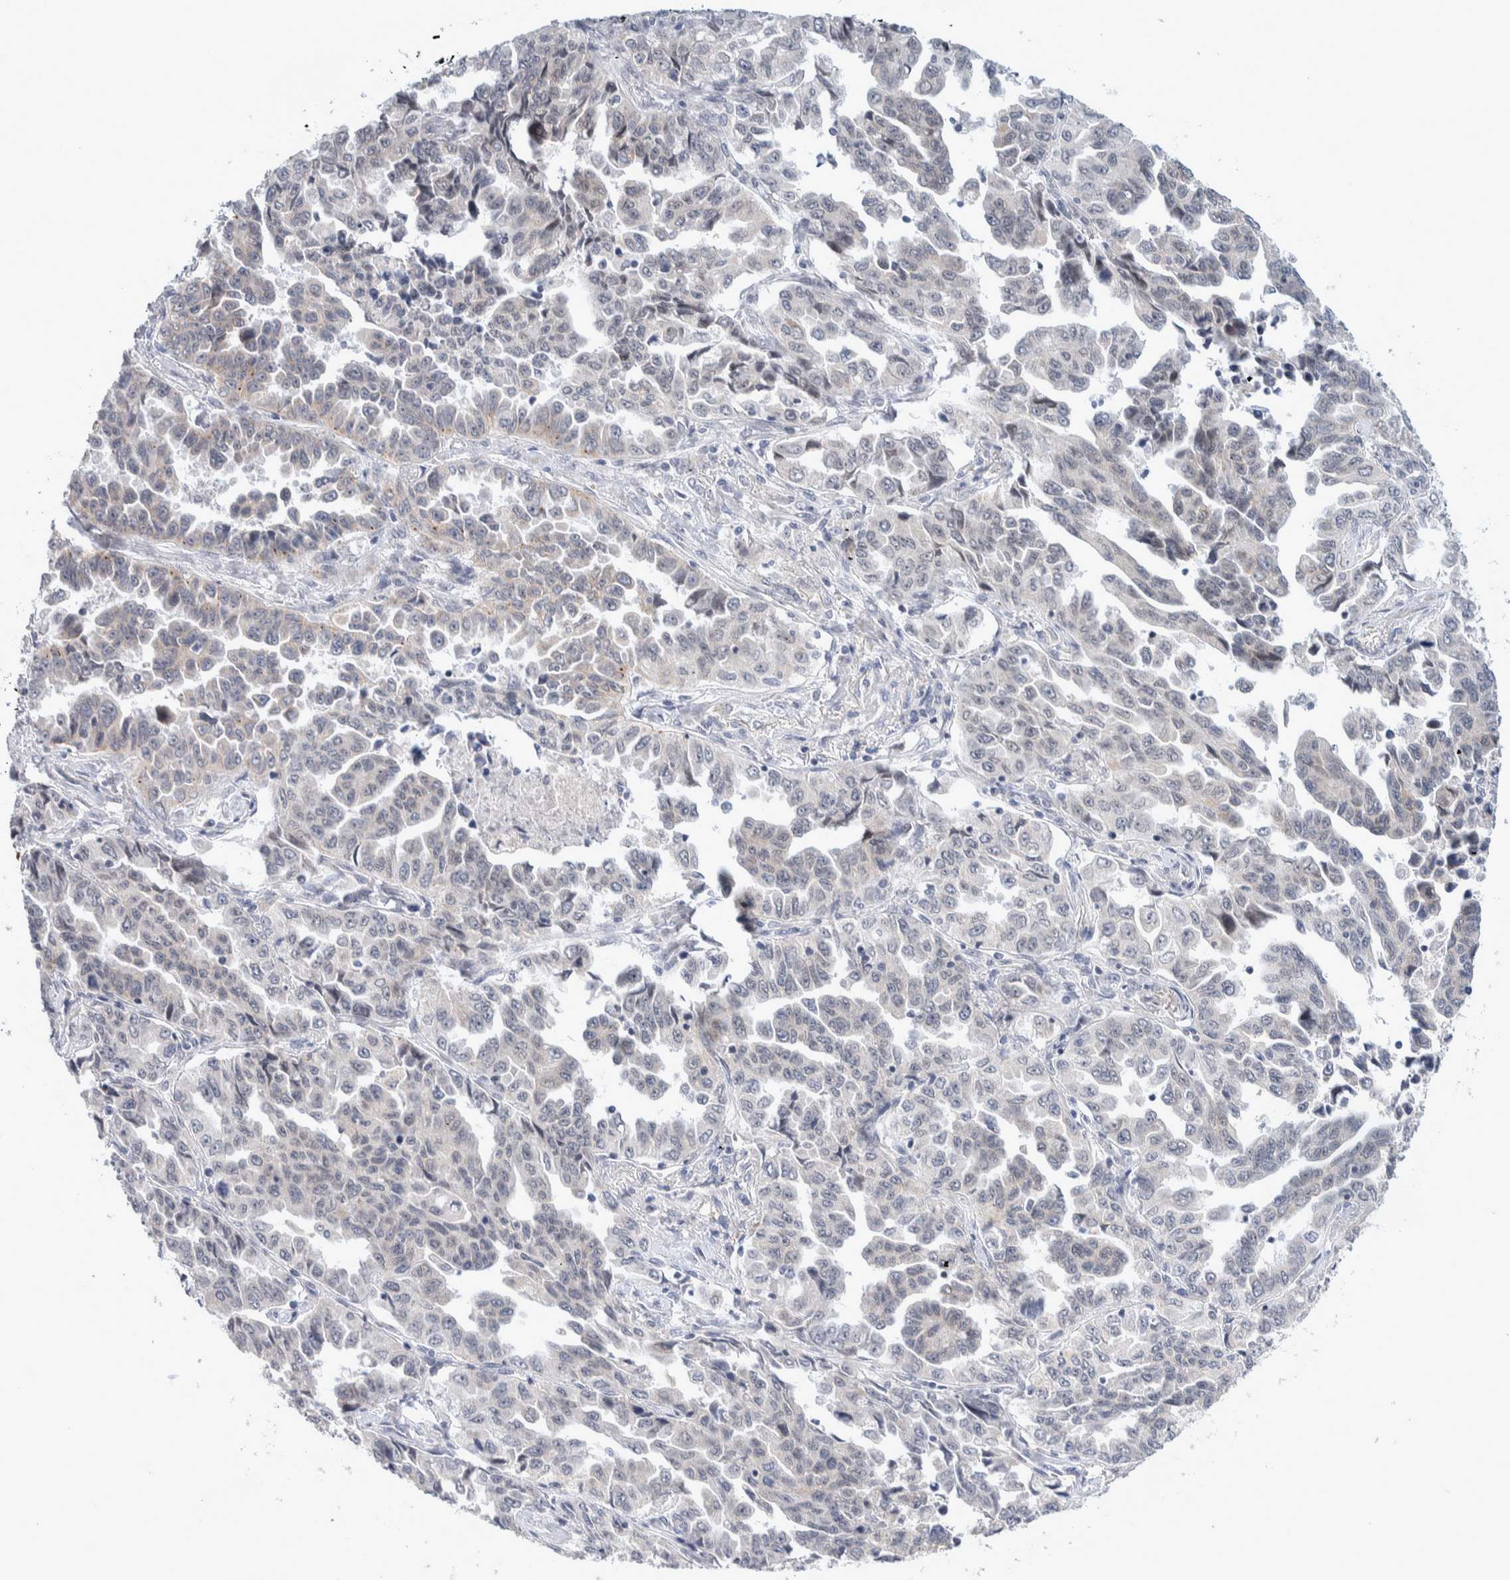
{"staining": {"intensity": "negative", "quantity": "none", "location": "none"}, "tissue": "lung cancer", "cell_type": "Tumor cells", "image_type": "cancer", "snomed": [{"axis": "morphology", "description": "Adenocarcinoma, NOS"}, {"axis": "topography", "description": "Lung"}], "caption": "This is an immunohistochemistry photomicrograph of human adenocarcinoma (lung). There is no positivity in tumor cells.", "gene": "CRAT", "patient": {"sex": "female", "age": 51}}